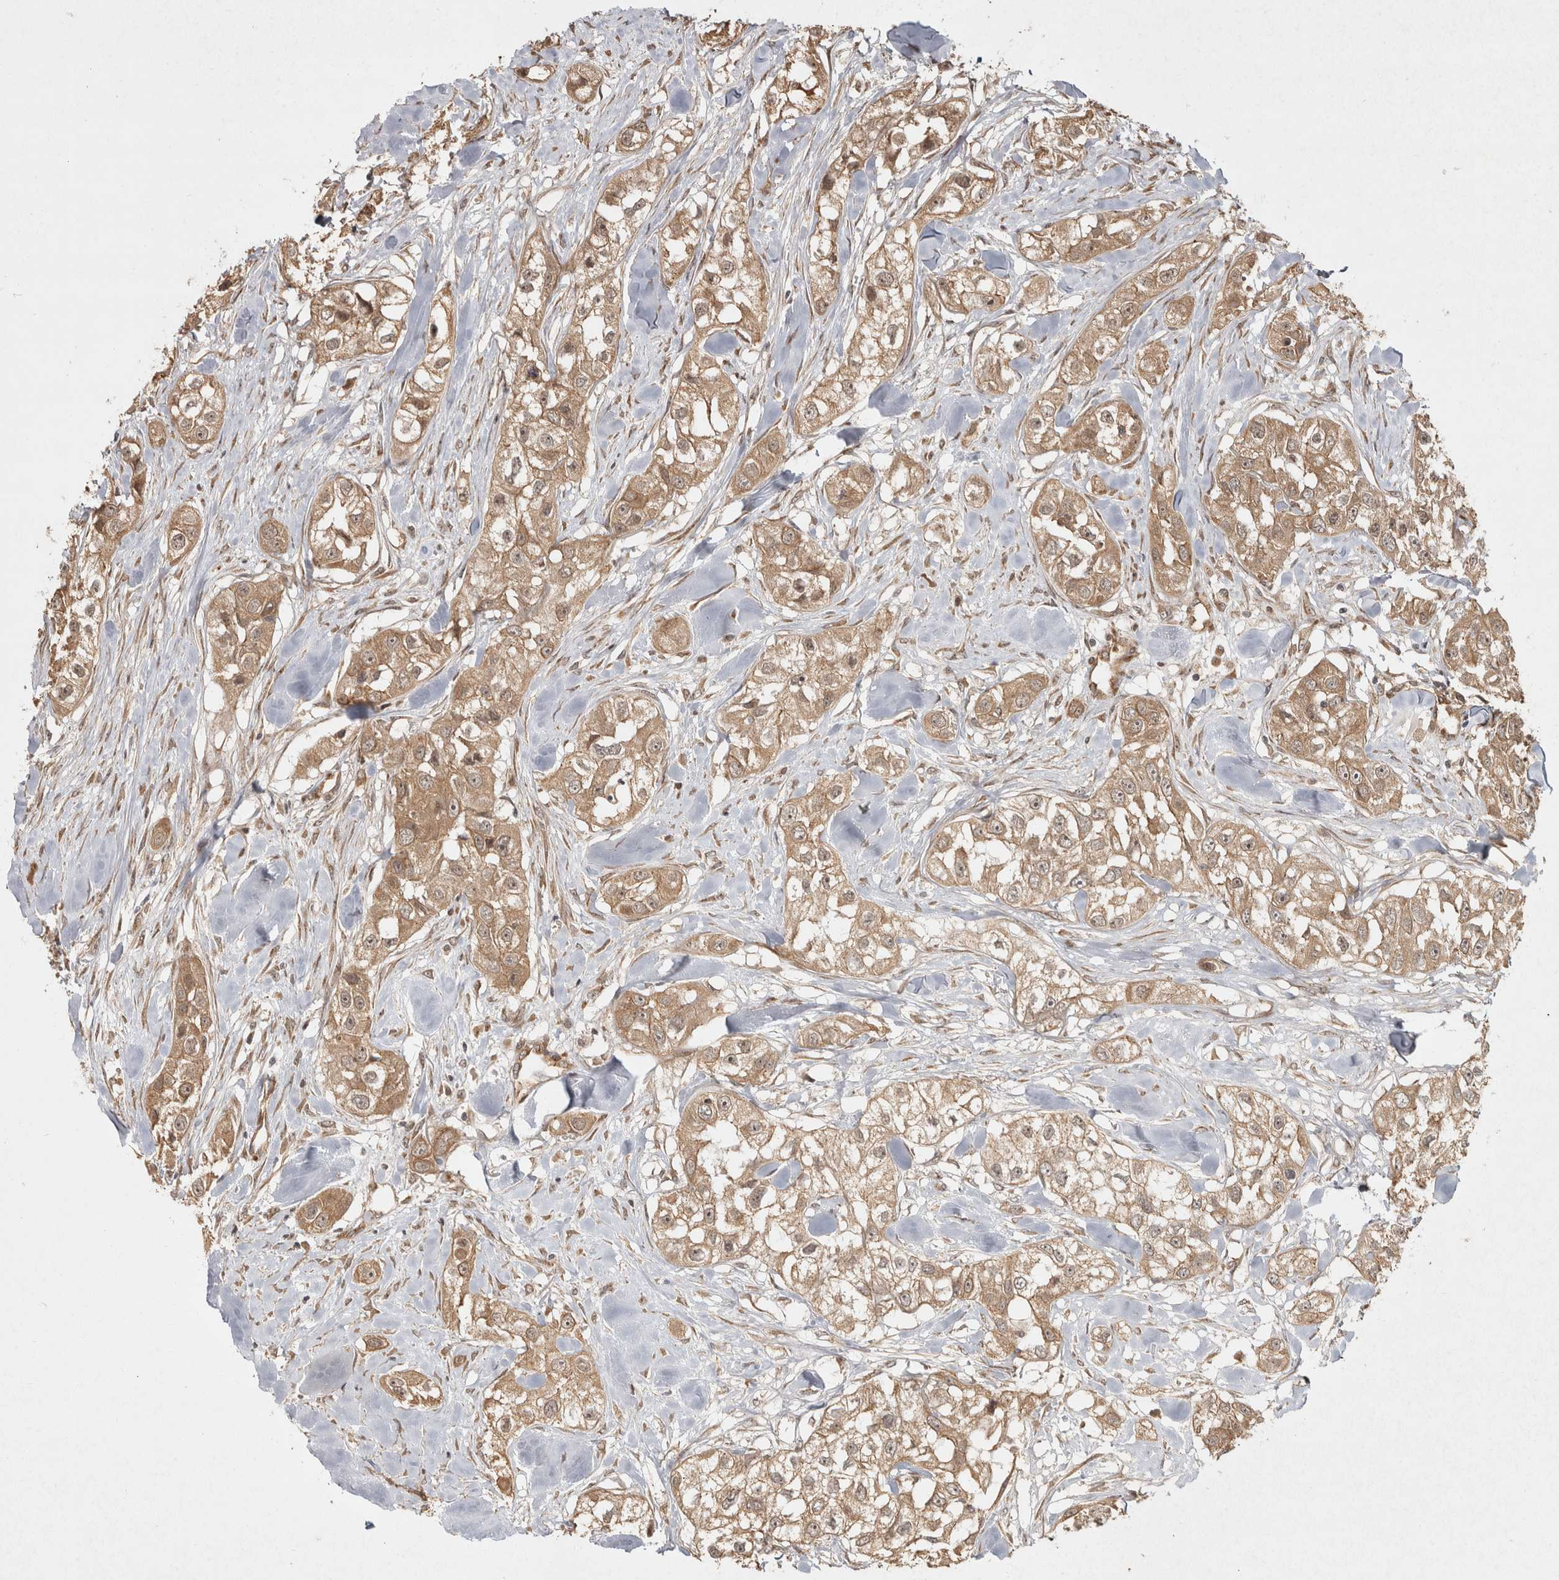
{"staining": {"intensity": "moderate", "quantity": ">75%", "location": "cytoplasmic/membranous"}, "tissue": "head and neck cancer", "cell_type": "Tumor cells", "image_type": "cancer", "snomed": [{"axis": "morphology", "description": "Normal tissue, NOS"}, {"axis": "morphology", "description": "Squamous cell carcinoma, NOS"}, {"axis": "topography", "description": "Skeletal muscle"}, {"axis": "topography", "description": "Head-Neck"}], "caption": "High-power microscopy captured an IHC micrograph of head and neck cancer (squamous cell carcinoma), revealing moderate cytoplasmic/membranous positivity in about >75% of tumor cells.", "gene": "CAMSAP2", "patient": {"sex": "male", "age": 51}}